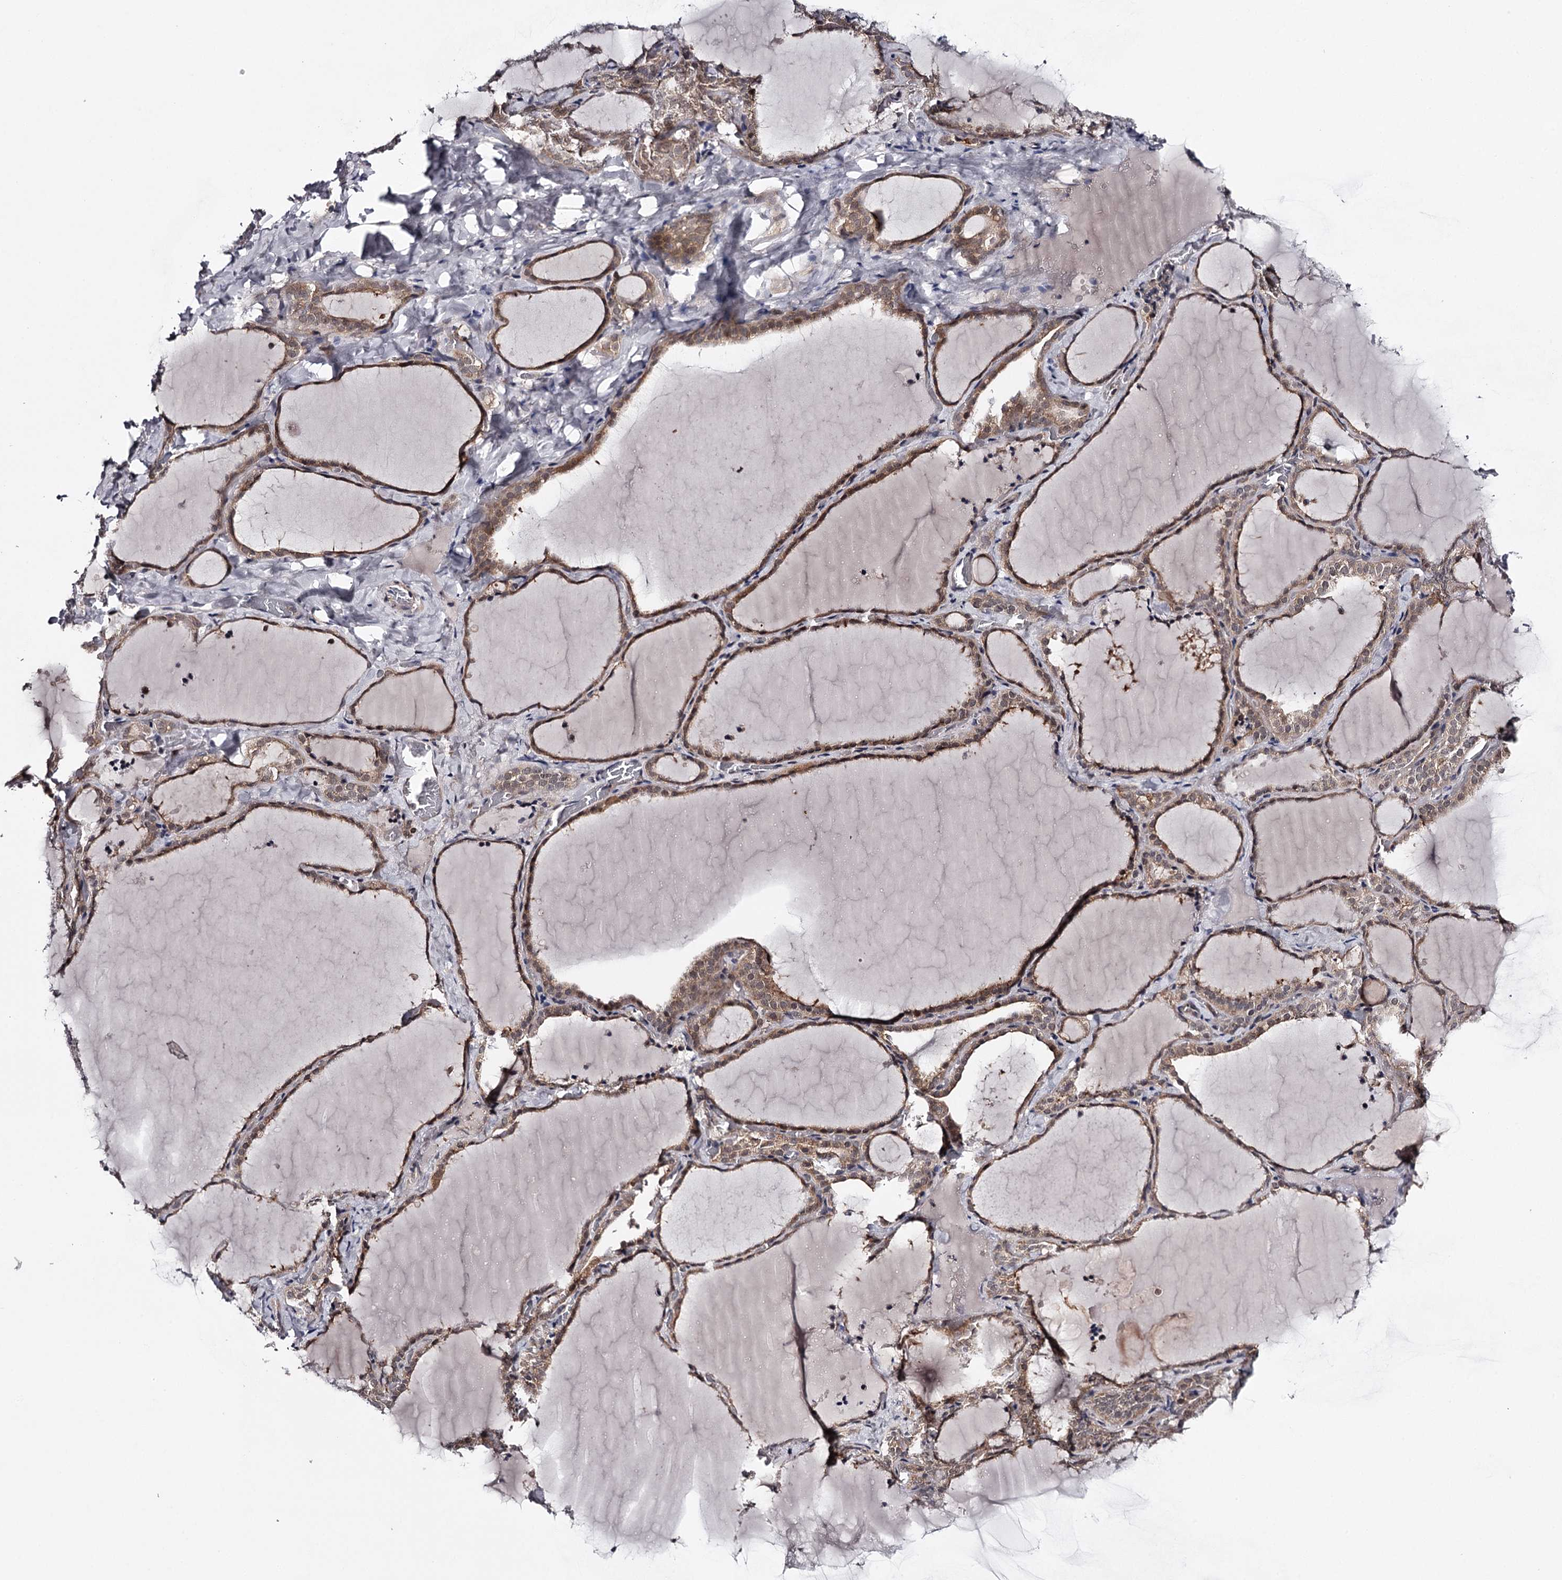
{"staining": {"intensity": "moderate", "quantity": ">75%", "location": "cytoplasmic/membranous,nuclear"}, "tissue": "thyroid gland", "cell_type": "Glandular cells", "image_type": "normal", "snomed": [{"axis": "morphology", "description": "Normal tissue, NOS"}, {"axis": "topography", "description": "Thyroid gland"}], "caption": "A brown stain labels moderate cytoplasmic/membranous,nuclear expression of a protein in glandular cells of benign thyroid gland.", "gene": "GTSF1", "patient": {"sex": "female", "age": 22}}